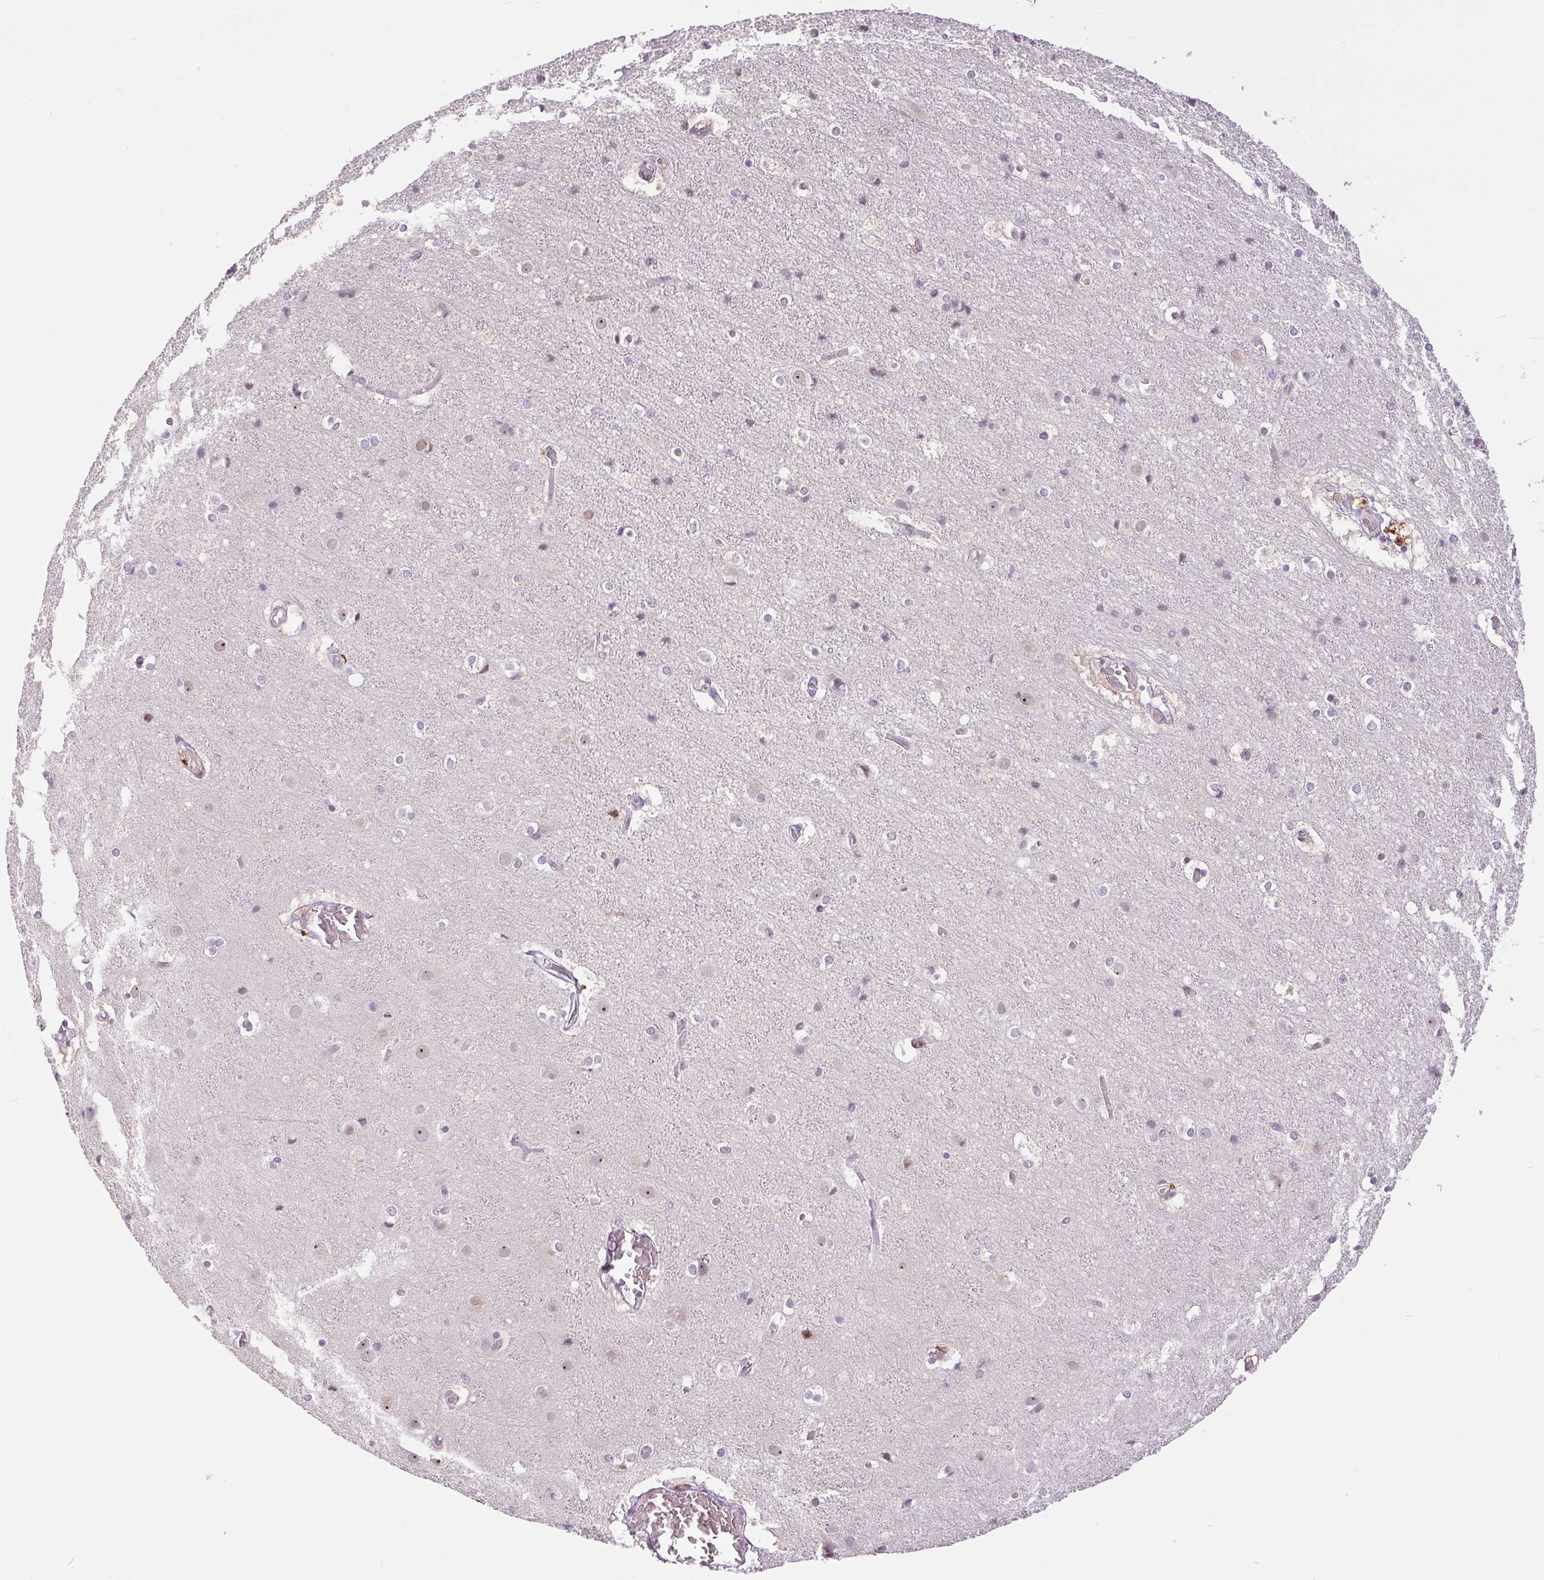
{"staining": {"intensity": "negative", "quantity": "none", "location": "none"}, "tissue": "cerebral cortex", "cell_type": "Endothelial cells", "image_type": "normal", "snomed": [{"axis": "morphology", "description": "Normal tissue, NOS"}, {"axis": "topography", "description": "Cerebral cortex"}], "caption": "DAB (3,3'-diaminobenzidine) immunohistochemical staining of normal human cerebral cortex displays no significant staining in endothelial cells. Nuclei are stained in blue.", "gene": "SMIM6", "patient": {"sex": "female", "age": 52}}